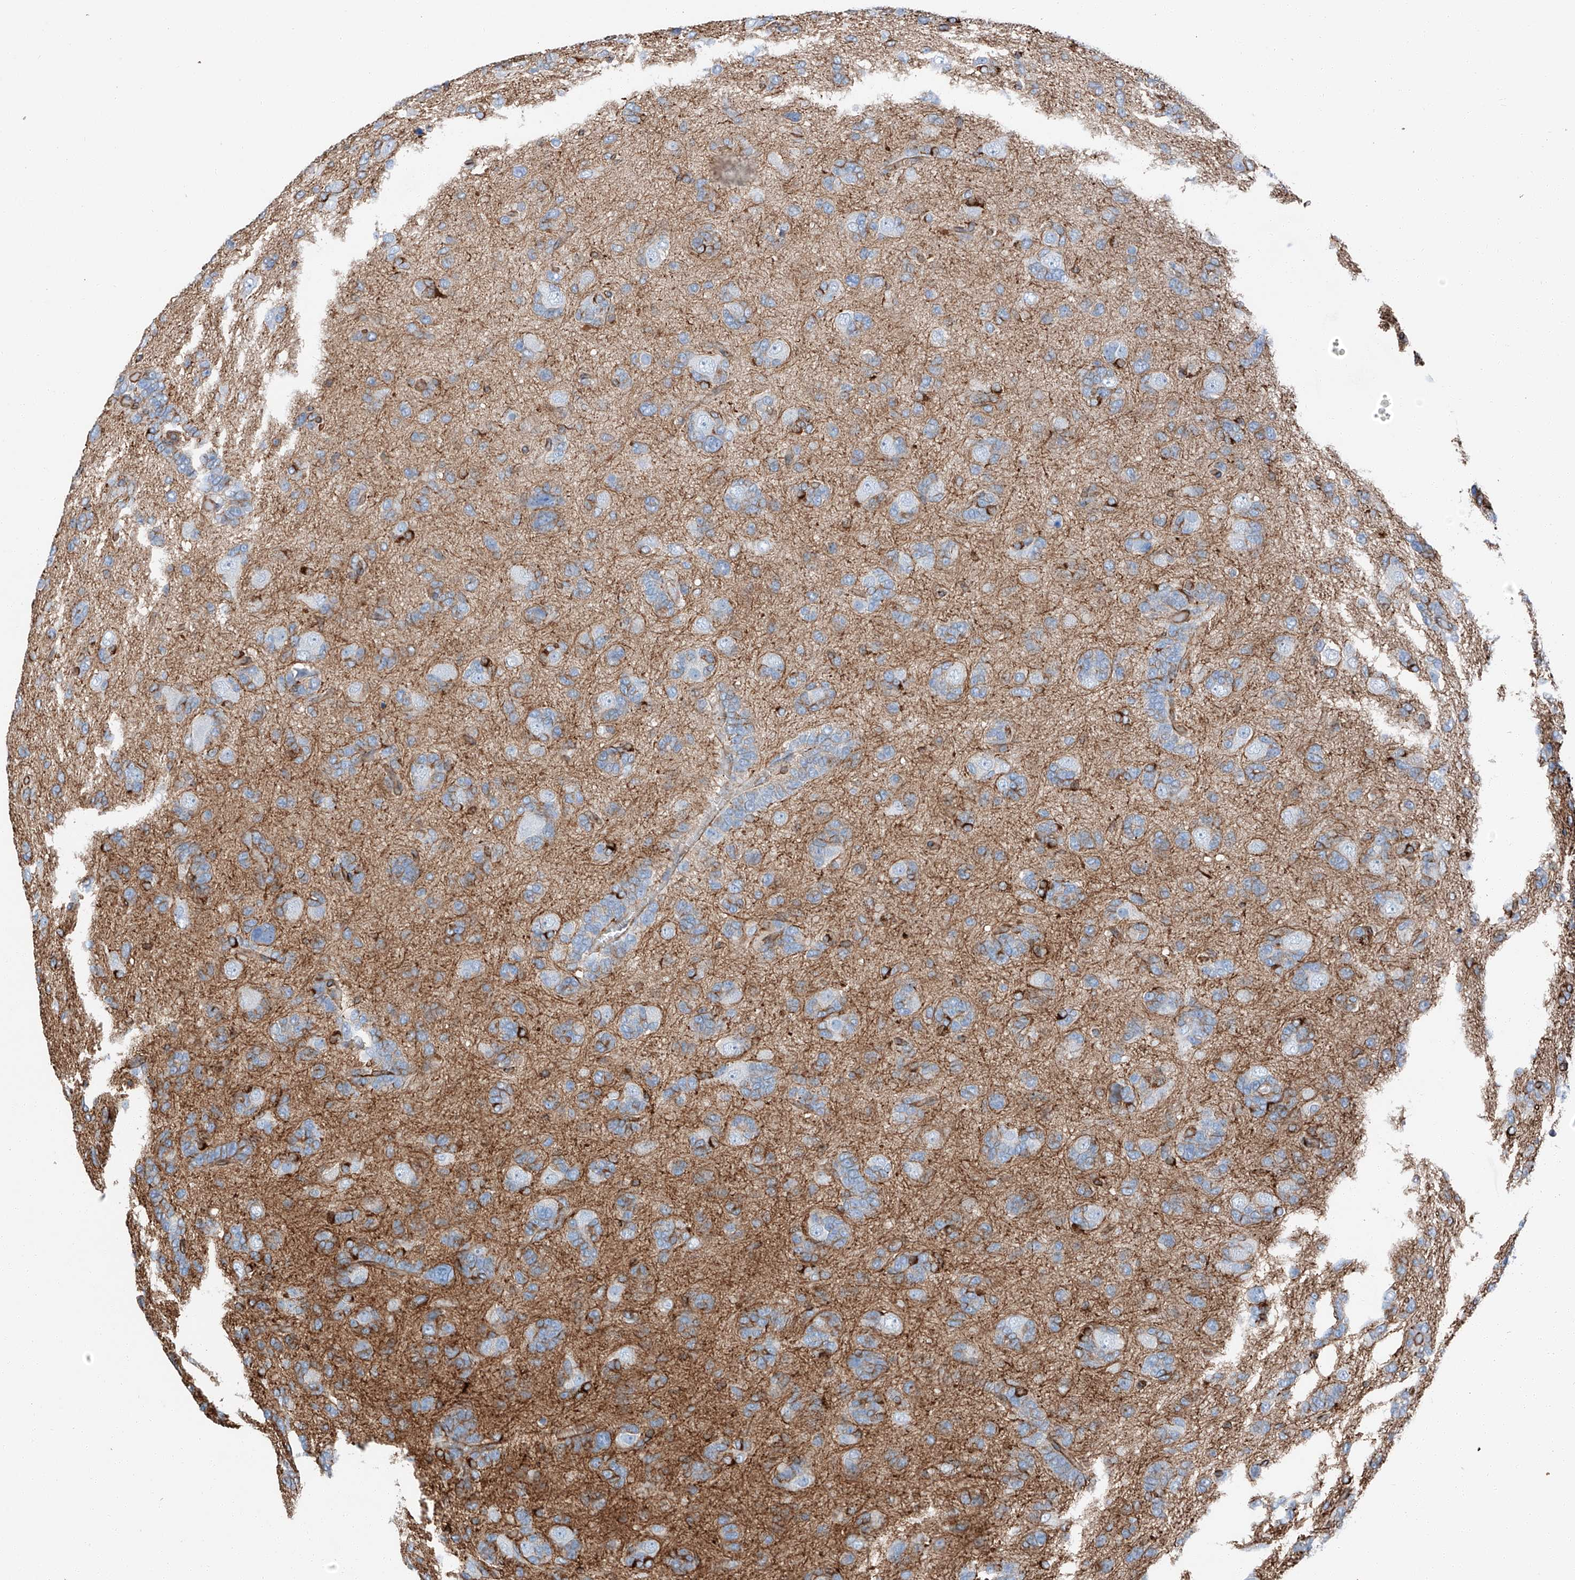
{"staining": {"intensity": "weak", "quantity": "<25%", "location": "cytoplasmic/membranous"}, "tissue": "glioma", "cell_type": "Tumor cells", "image_type": "cancer", "snomed": [{"axis": "morphology", "description": "Glioma, malignant, High grade"}, {"axis": "topography", "description": "Brain"}], "caption": "Human glioma stained for a protein using immunohistochemistry displays no expression in tumor cells.", "gene": "ZNF804A", "patient": {"sex": "female", "age": 59}}